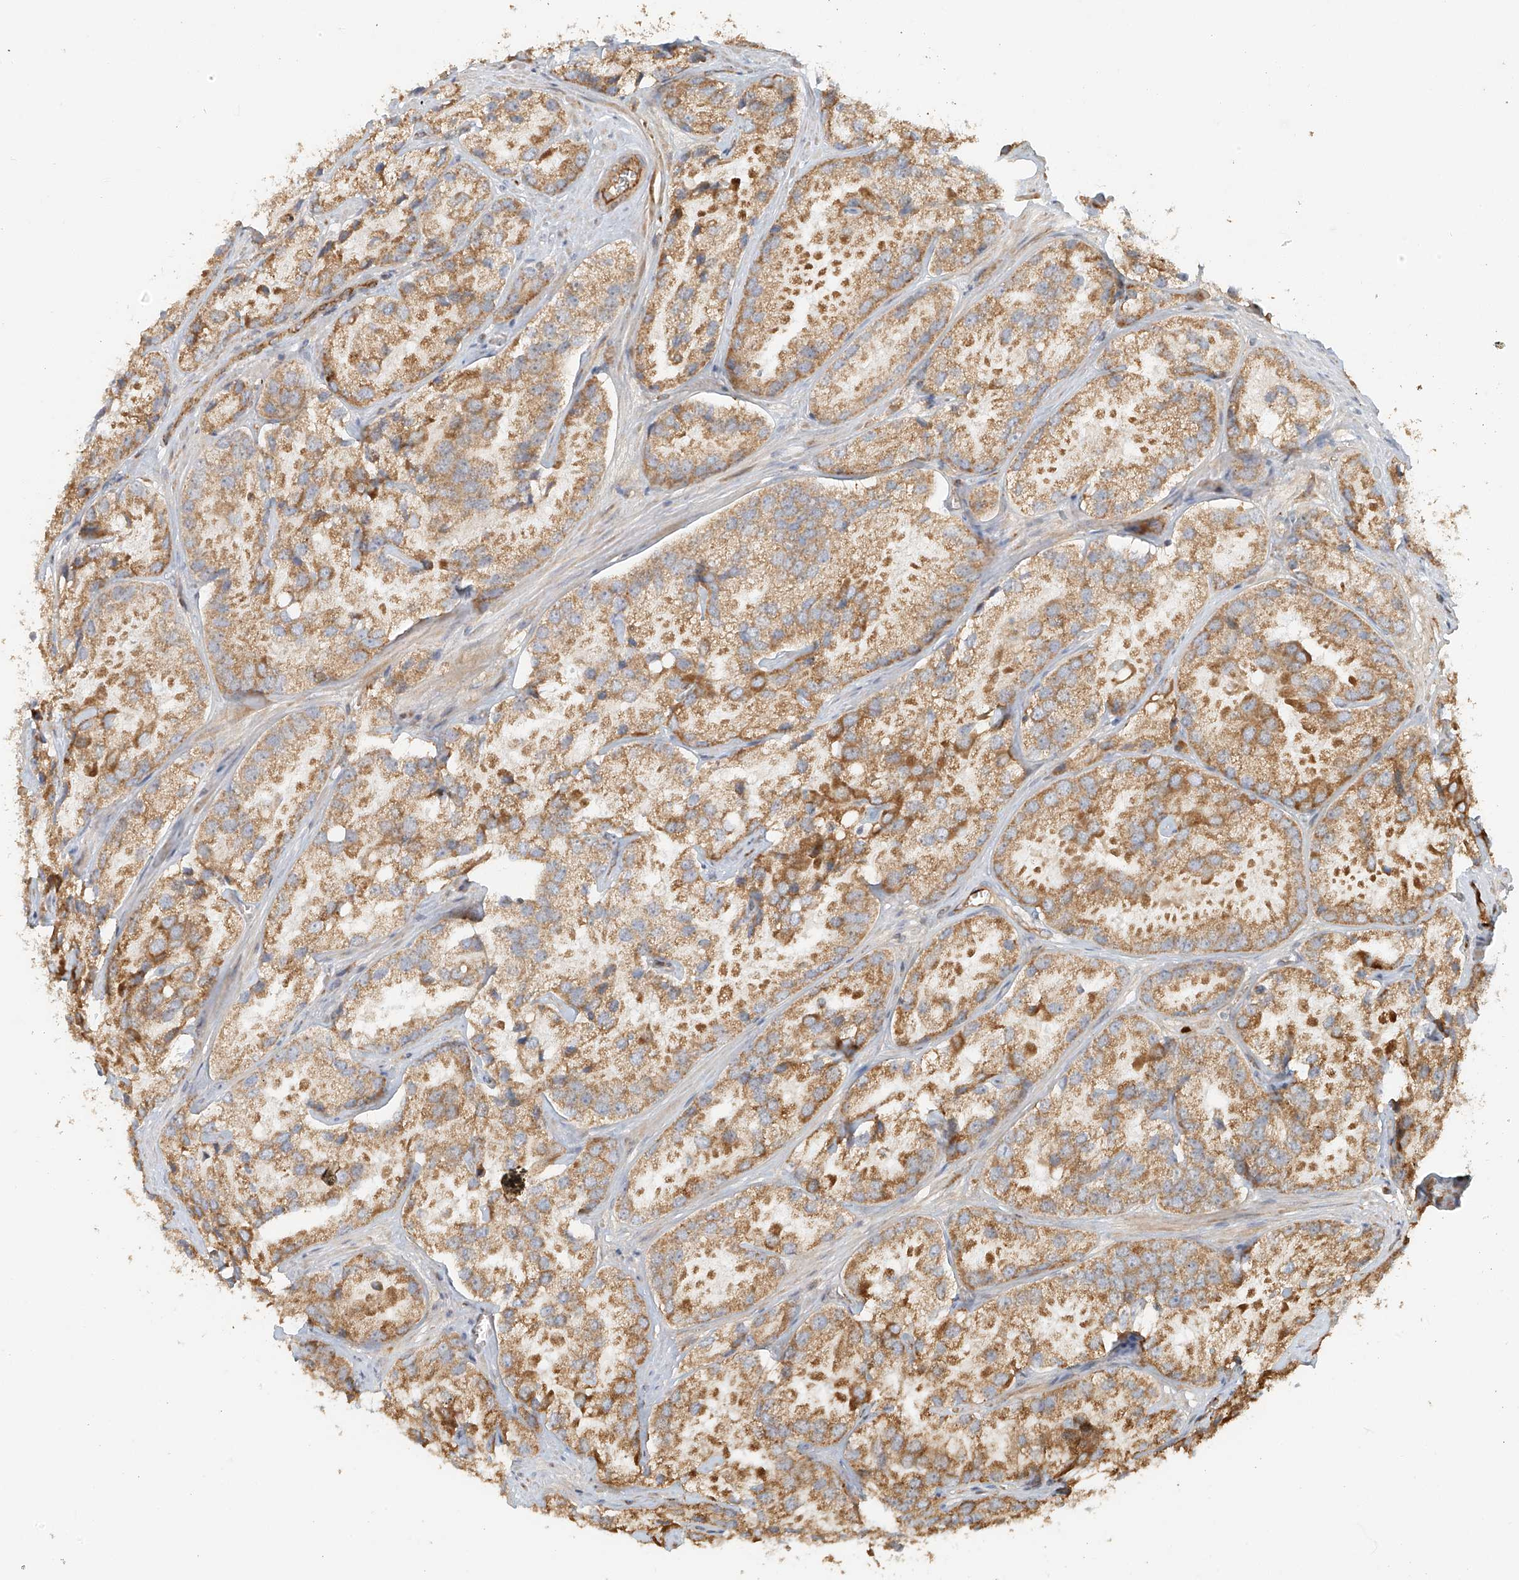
{"staining": {"intensity": "moderate", "quantity": ">75%", "location": "cytoplasmic/membranous"}, "tissue": "prostate cancer", "cell_type": "Tumor cells", "image_type": "cancer", "snomed": [{"axis": "morphology", "description": "Adenocarcinoma, High grade"}, {"axis": "topography", "description": "Prostate"}], "caption": "The micrograph displays a brown stain indicating the presence of a protein in the cytoplasmic/membranous of tumor cells in prostate high-grade adenocarcinoma.", "gene": "MIPEP", "patient": {"sex": "male", "age": 66}}